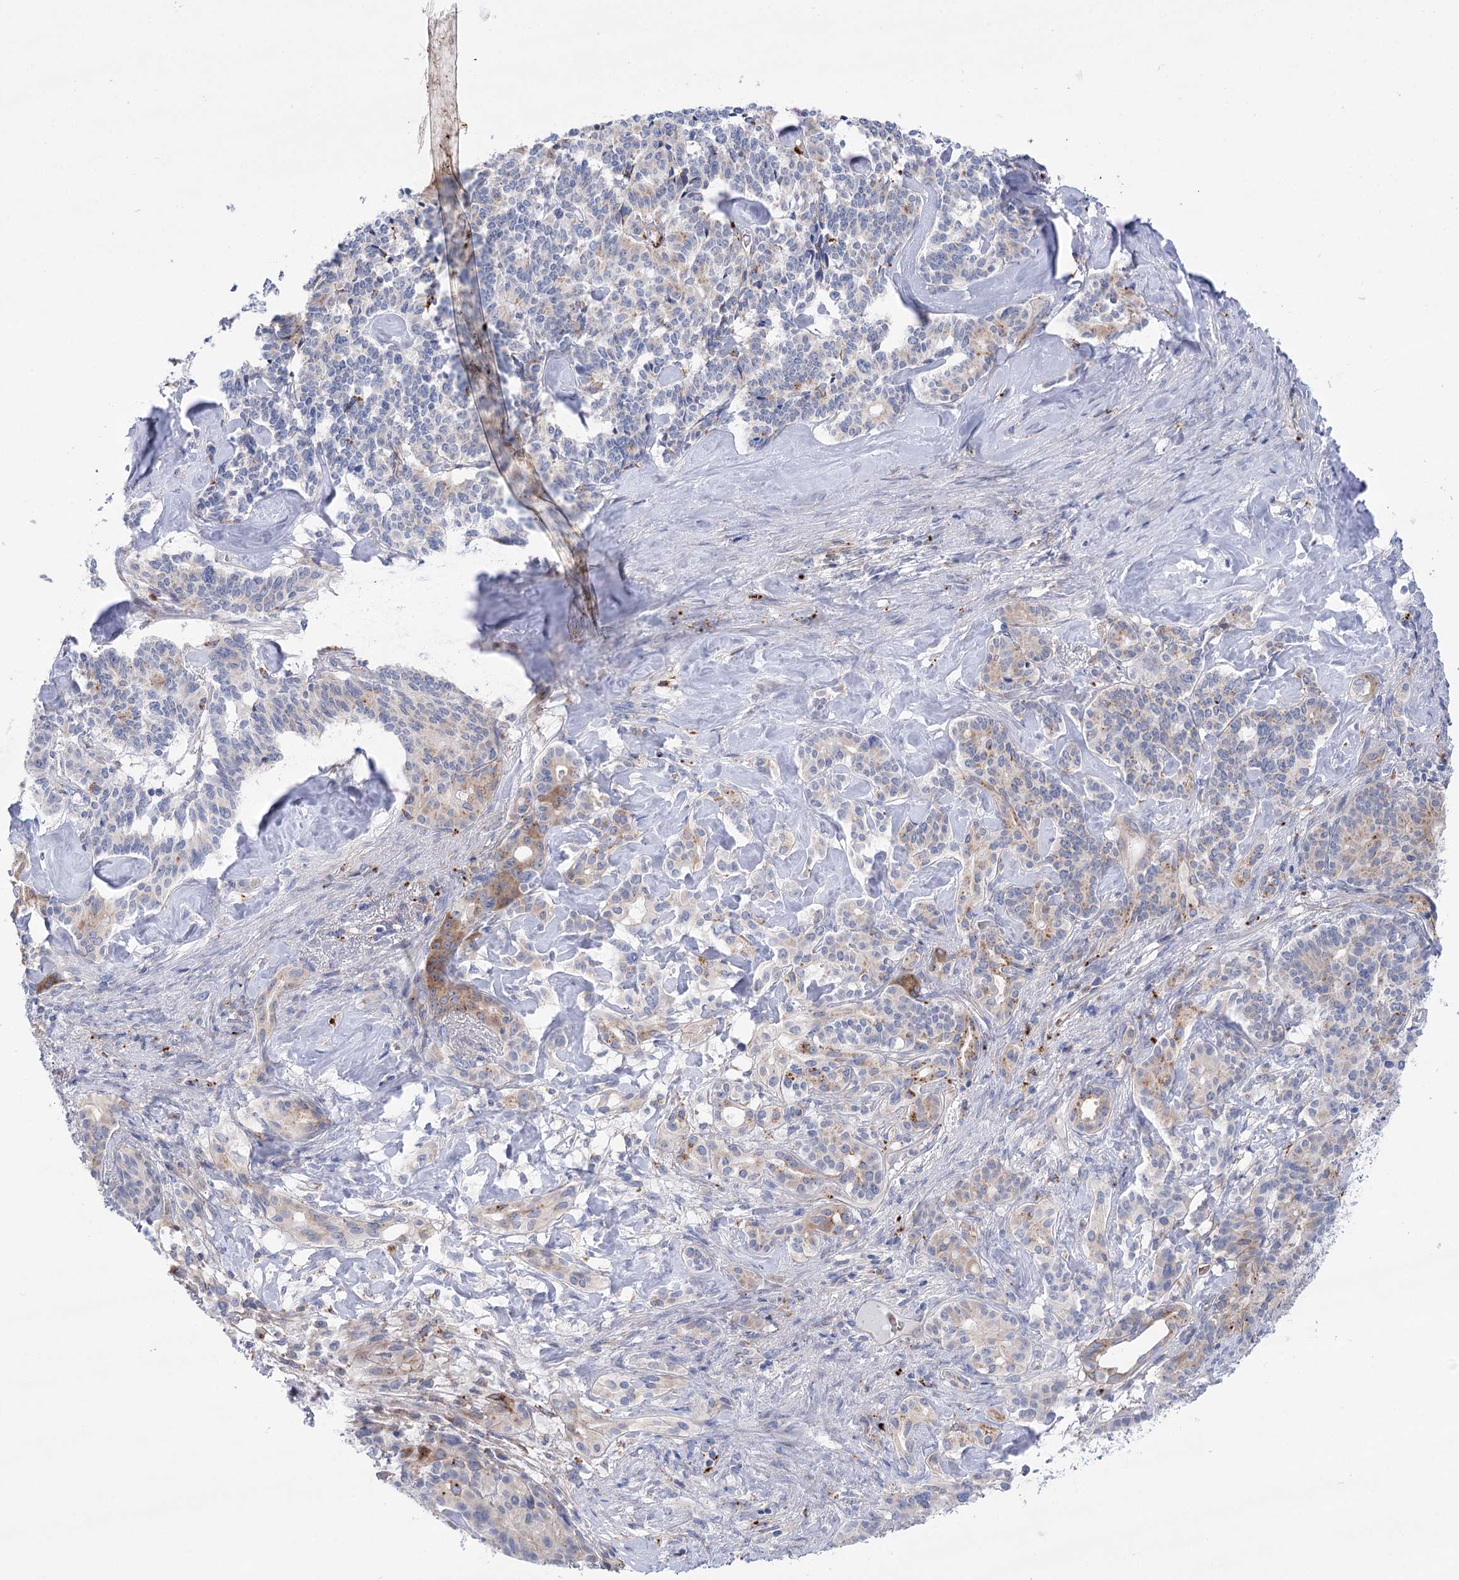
{"staining": {"intensity": "moderate", "quantity": "<25%", "location": "cytoplasmic/membranous"}, "tissue": "pancreatic cancer", "cell_type": "Tumor cells", "image_type": "cancer", "snomed": [{"axis": "morphology", "description": "Adenocarcinoma, NOS"}, {"axis": "topography", "description": "Pancreas"}], "caption": "Immunohistochemical staining of human adenocarcinoma (pancreatic) shows low levels of moderate cytoplasmic/membranous staining in about <25% of tumor cells.", "gene": "SIAE", "patient": {"sex": "female", "age": 74}}